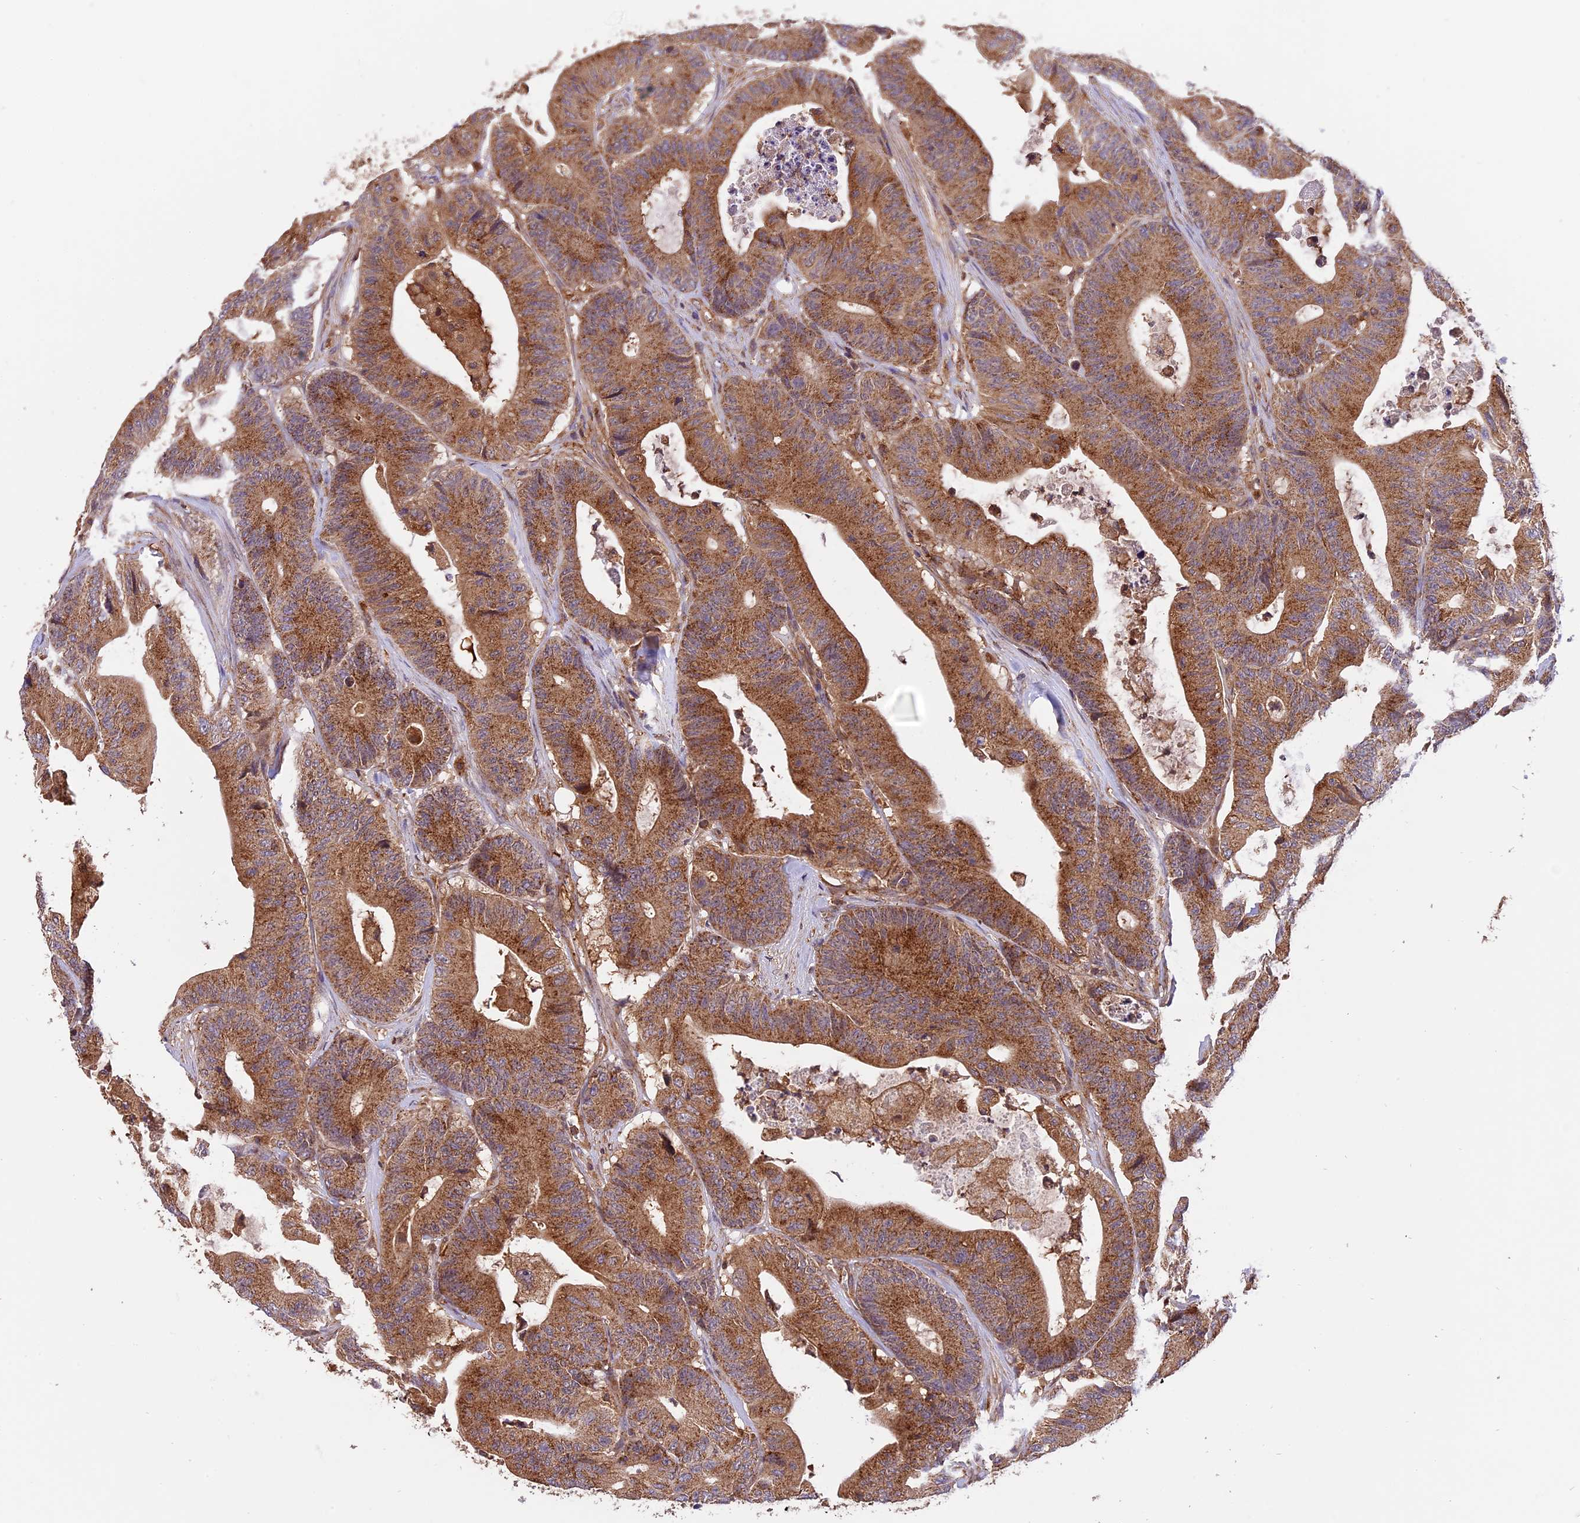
{"staining": {"intensity": "moderate", "quantity": ">75%", "location": "cytoplasmic/membranous"}, "tissue": "colorectal cancer", "cell_type": "Tumor cells", "image_type": "cancer", "snomed": [{"axis": "morphology", "description": "Adenocarcinoma, NOS"}, {"axis": "topography", "description": "Colon"}], "caption": "A brown stain highlights moderate cytoplasmic/membranous staining of a protein in colorectal cancer (adenocarcinoma) tumor cells.", "gene": "PEX3", "patient": {"sex": "female", "age": 84}}